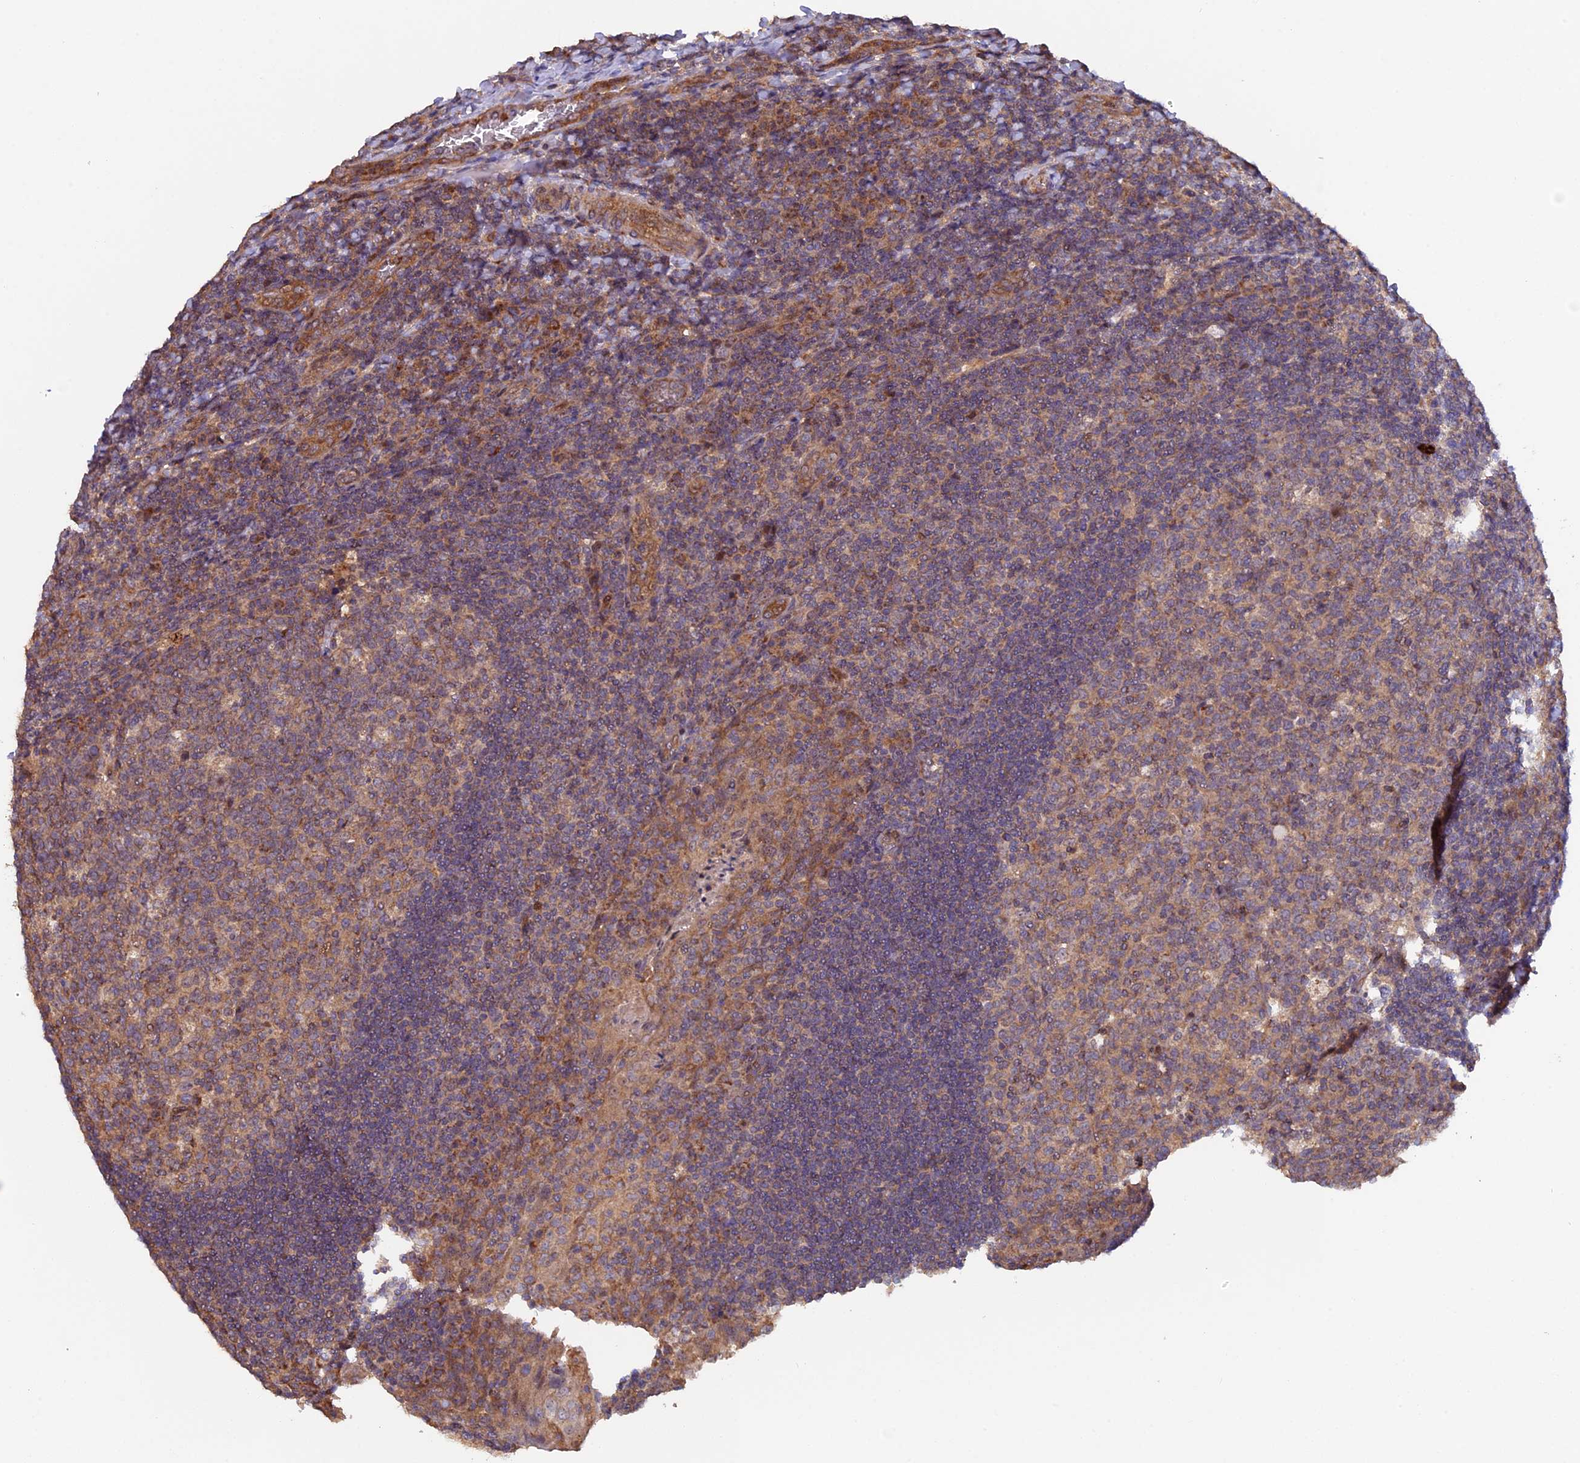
{"staining": {"intensity": "negative", "quantity": "none", "location": "none"}, "tissue": "tonsil", "cell_type": "Germinal center cells", "image_type": "normal", "snomed": [{"axis": "morphology", "description": "Normal tissue, NOS"}, {"axis": "topography", "description": "Tonsil"}], "caption": "Immunohistochemistry (IHC) of unremarkable human tonsil displays no staining in germinal center cells. The staining is performed using DAB brown chromogen with nuclei counter-stained in using hematoxylin.", "gene": "FERMT1", "patient": {"sex": "male", "age": 17}}